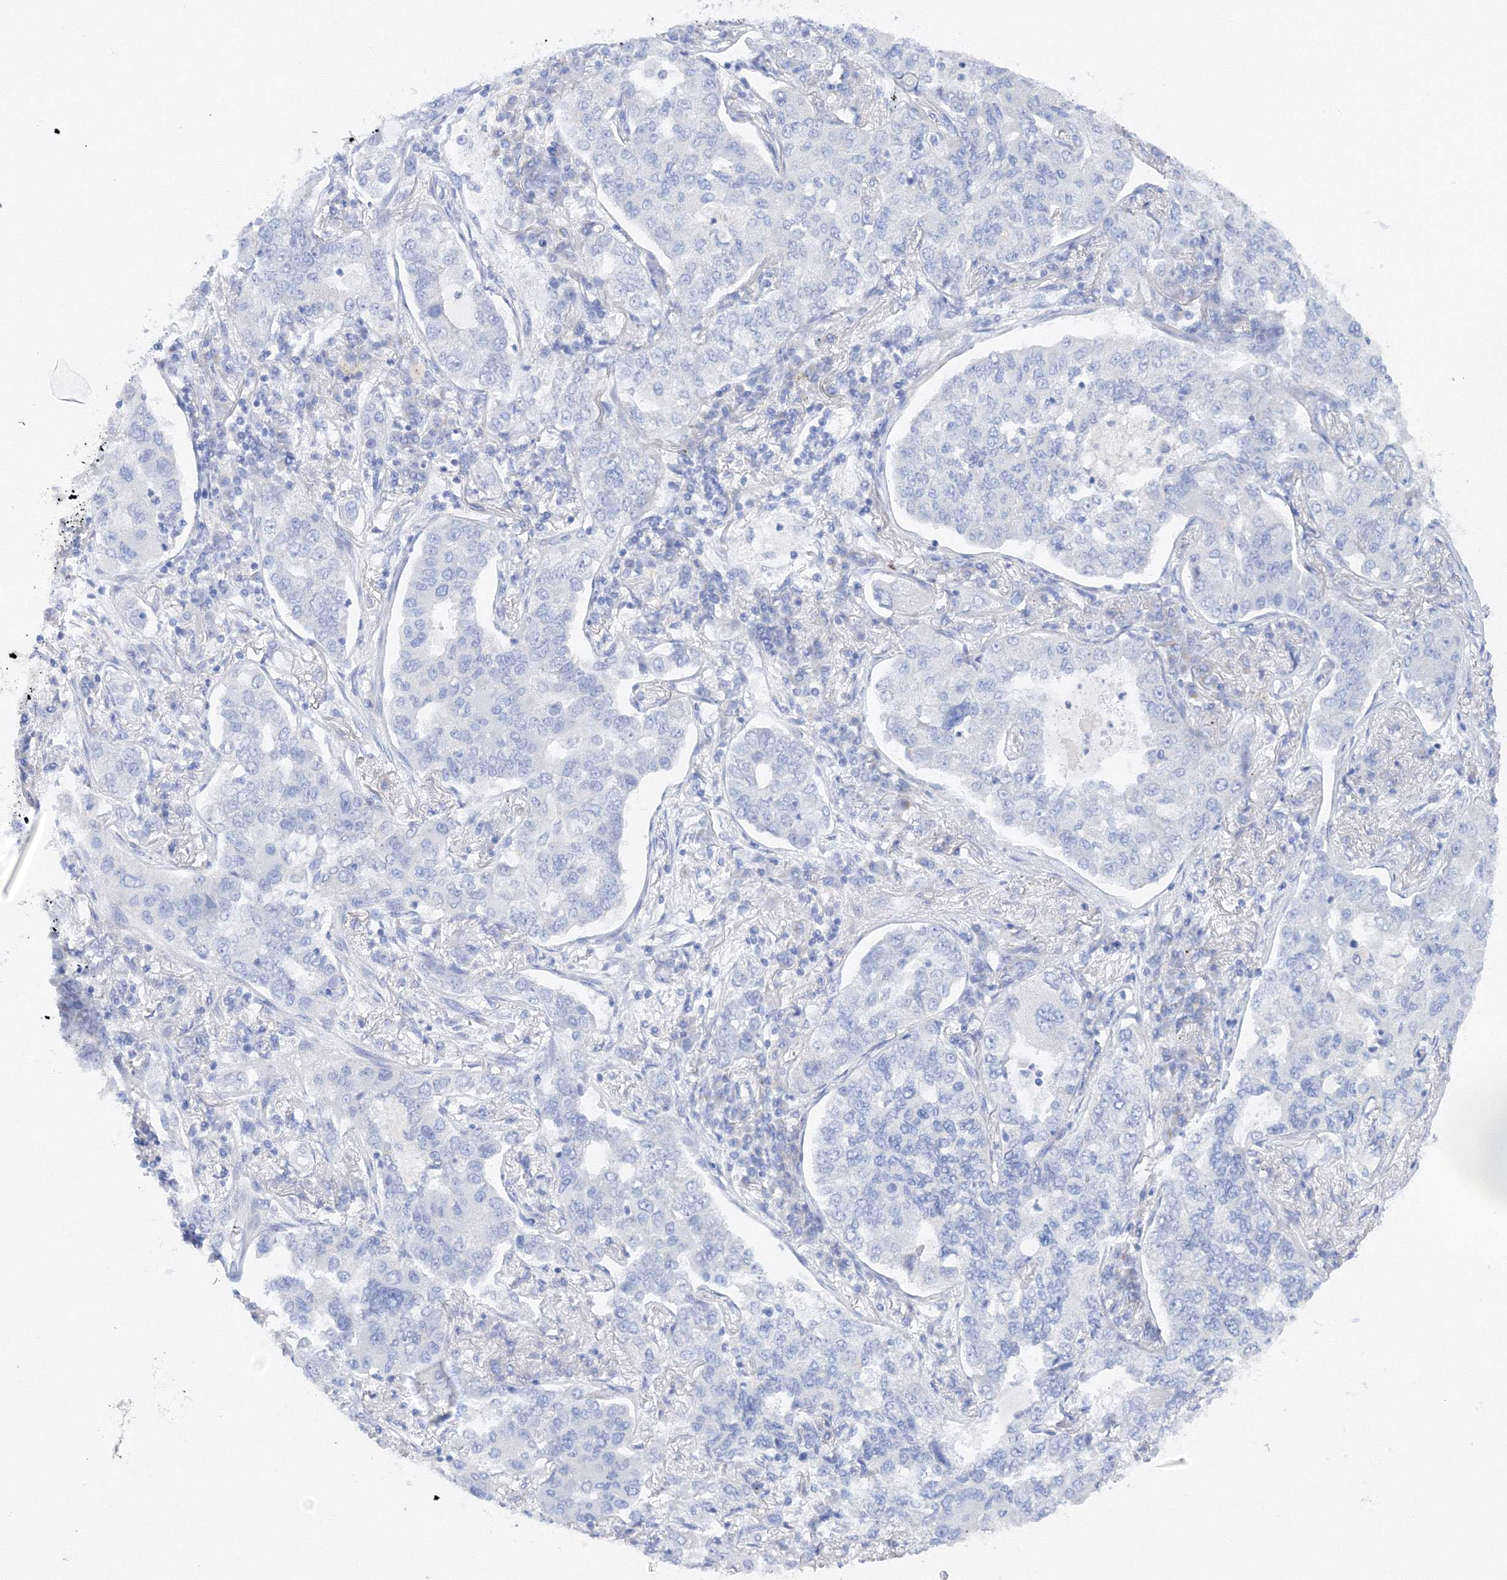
{"staining": {"intensity": "negative", "quantity": "none", "location": "none"}, "tissue": "lung cancer", "cell_type": "Tumor cells", "image_type": "cancer", "snomed": [{"axis": "morphology", "description": "Adenocarcinoma, NOS"}, {"axis": "topography", "description": "Lung"}], "caption": "High magnification brightfield microscopy of lung cancer stained with DAB (3,3'-diaminobenzidine) (brown) and counterstained with hematoxylin (blue): tumor cells show no significant staining.", "gene": "TAMM41", "patient": {"sex": "male", "age": 49}}